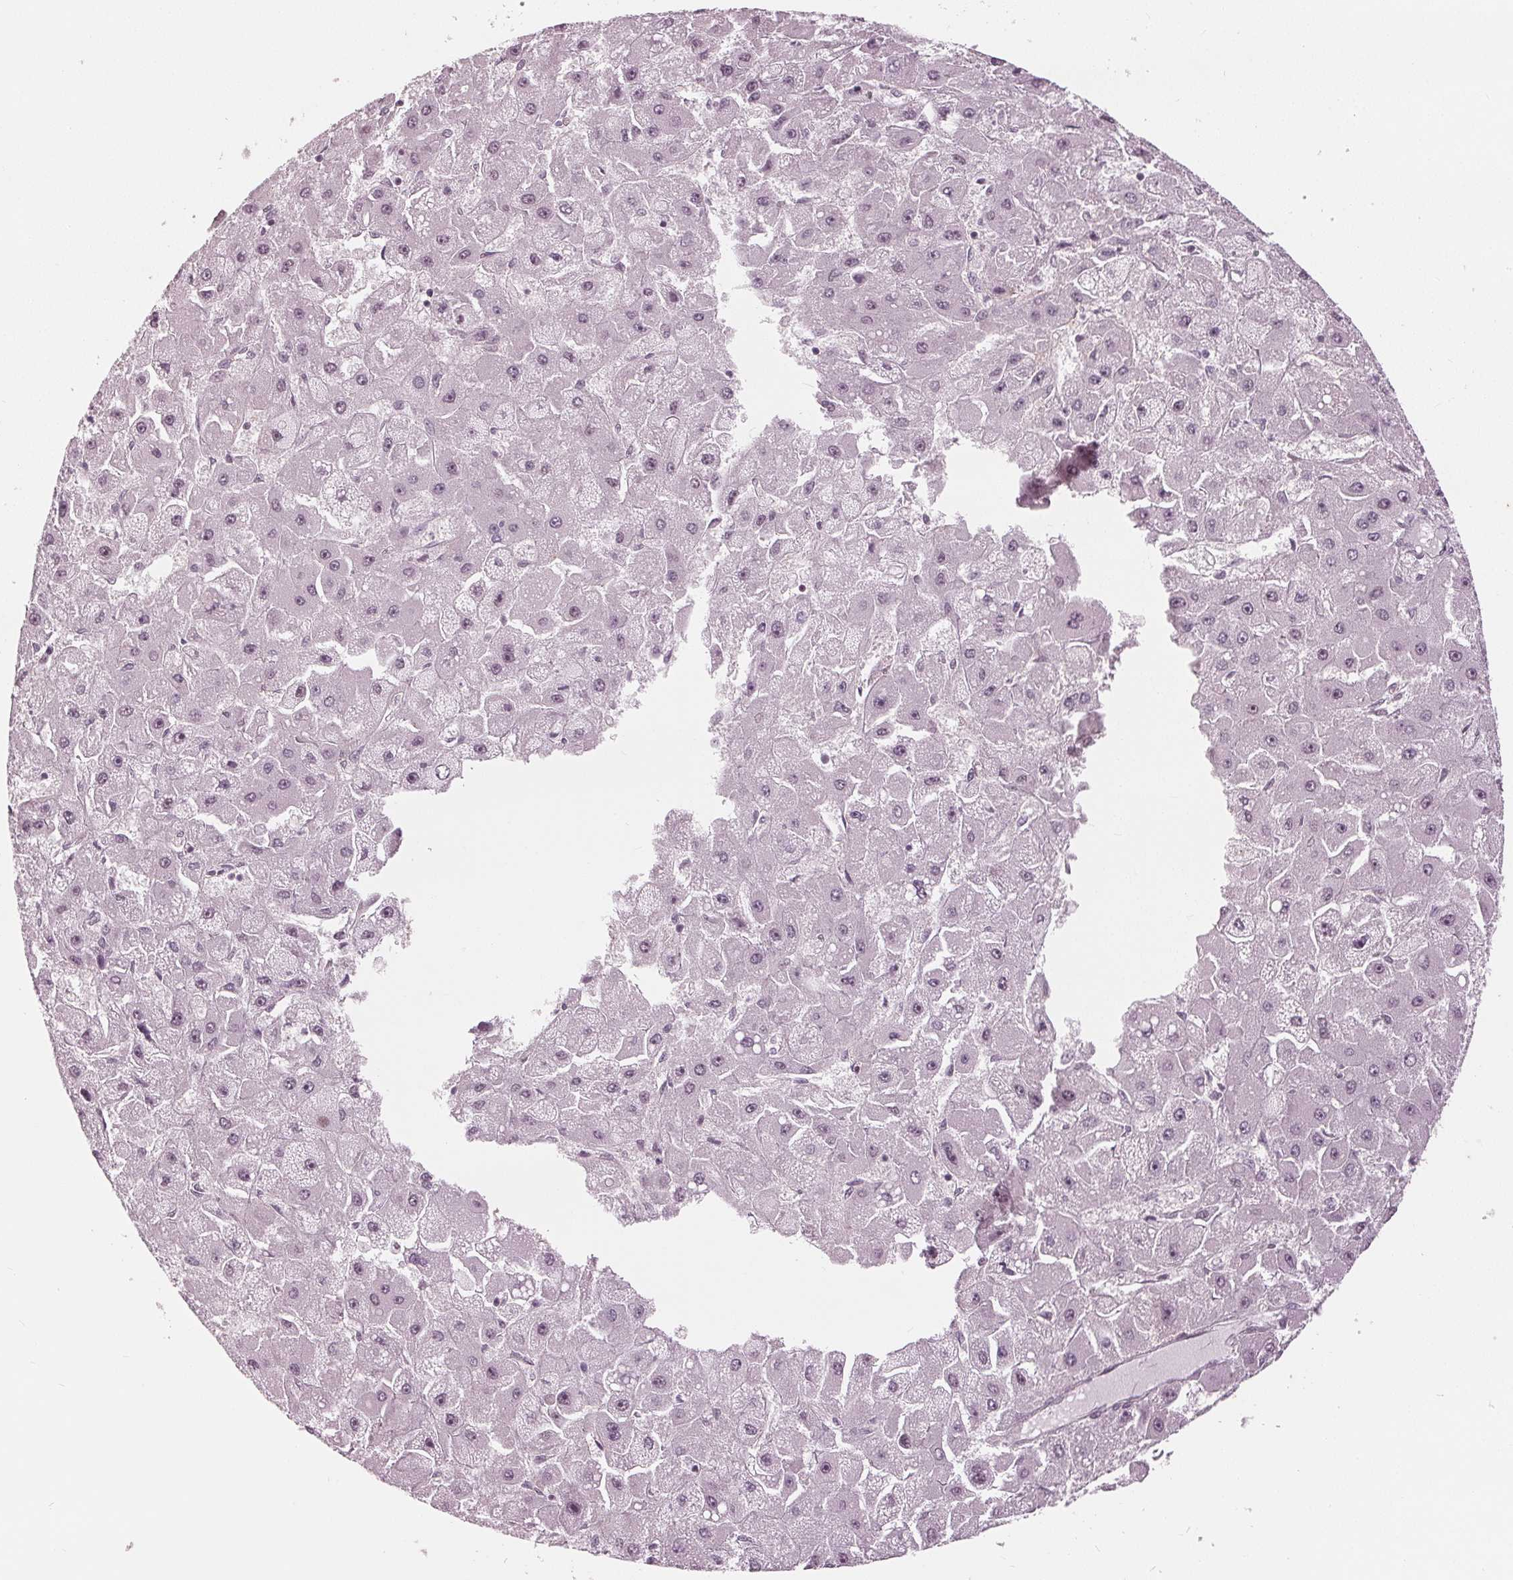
{"staining": {"intensity": "weak", "quantity": "<25%", "location": "nuclear"}, "tissue": "liver cancer", "cell_type": "Tumor cells", "image_type": "cancer", "snomed": [{"axis": "morphology", "description": "Carcinoma, Hepatocellular, NOS"}, {"axis": "topography", "description": "Liver"}], "caption": "The immunohistochemistry (IHC) image has no significant expression in tumor cells of liver cancer (hepatocellular carcinoma) tissue.", "gene": "DNMT3L", "patient": {"sex": "female", "age": 25}}